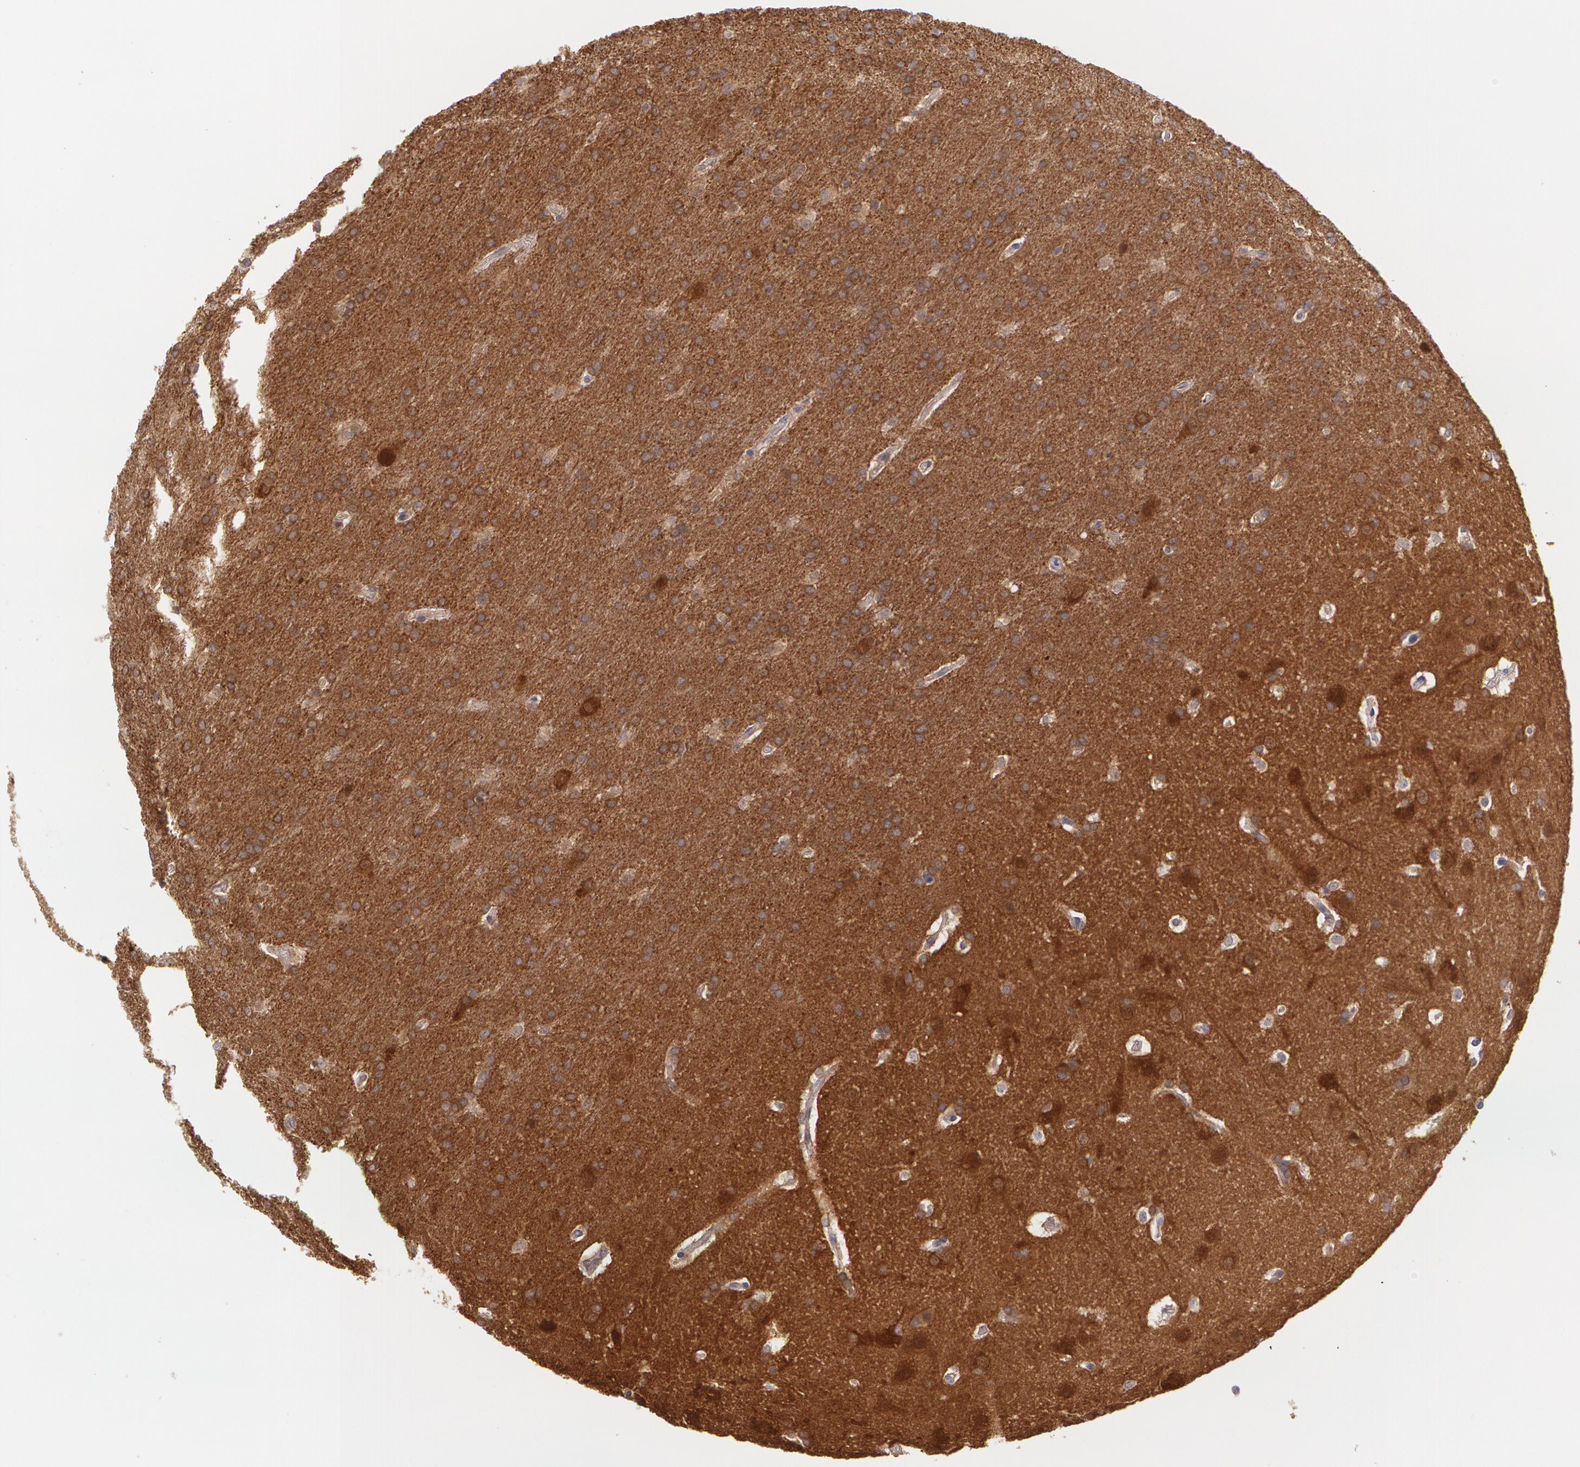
{"staining": {"intensity": "strong", "quantity": ">75%", "location": "cytoplasmic/membranous"}, "tissue": "glioma", "cell_type": "Tumor cells", "image_type": "cancer", "snomed": [{"axis": "morphology", "description": "Glioma, malignant, Low grade"}, {"axis": "topography", "description": "Brain"}], "caption": "IHC staining of malignant glioma (low-grade), which reveals high levels of strong cytoplasmic/membranous positivity in approximately >75% of tumor cells indicating strong cytoplasmic/membranous protein positivity. The staining was performed using DAB (brown) for protein detection and nuclei were counterstained in hematoxylin (blue).", "gene": "HSPH1", "patient": {"sex": "female", "age": 32}}